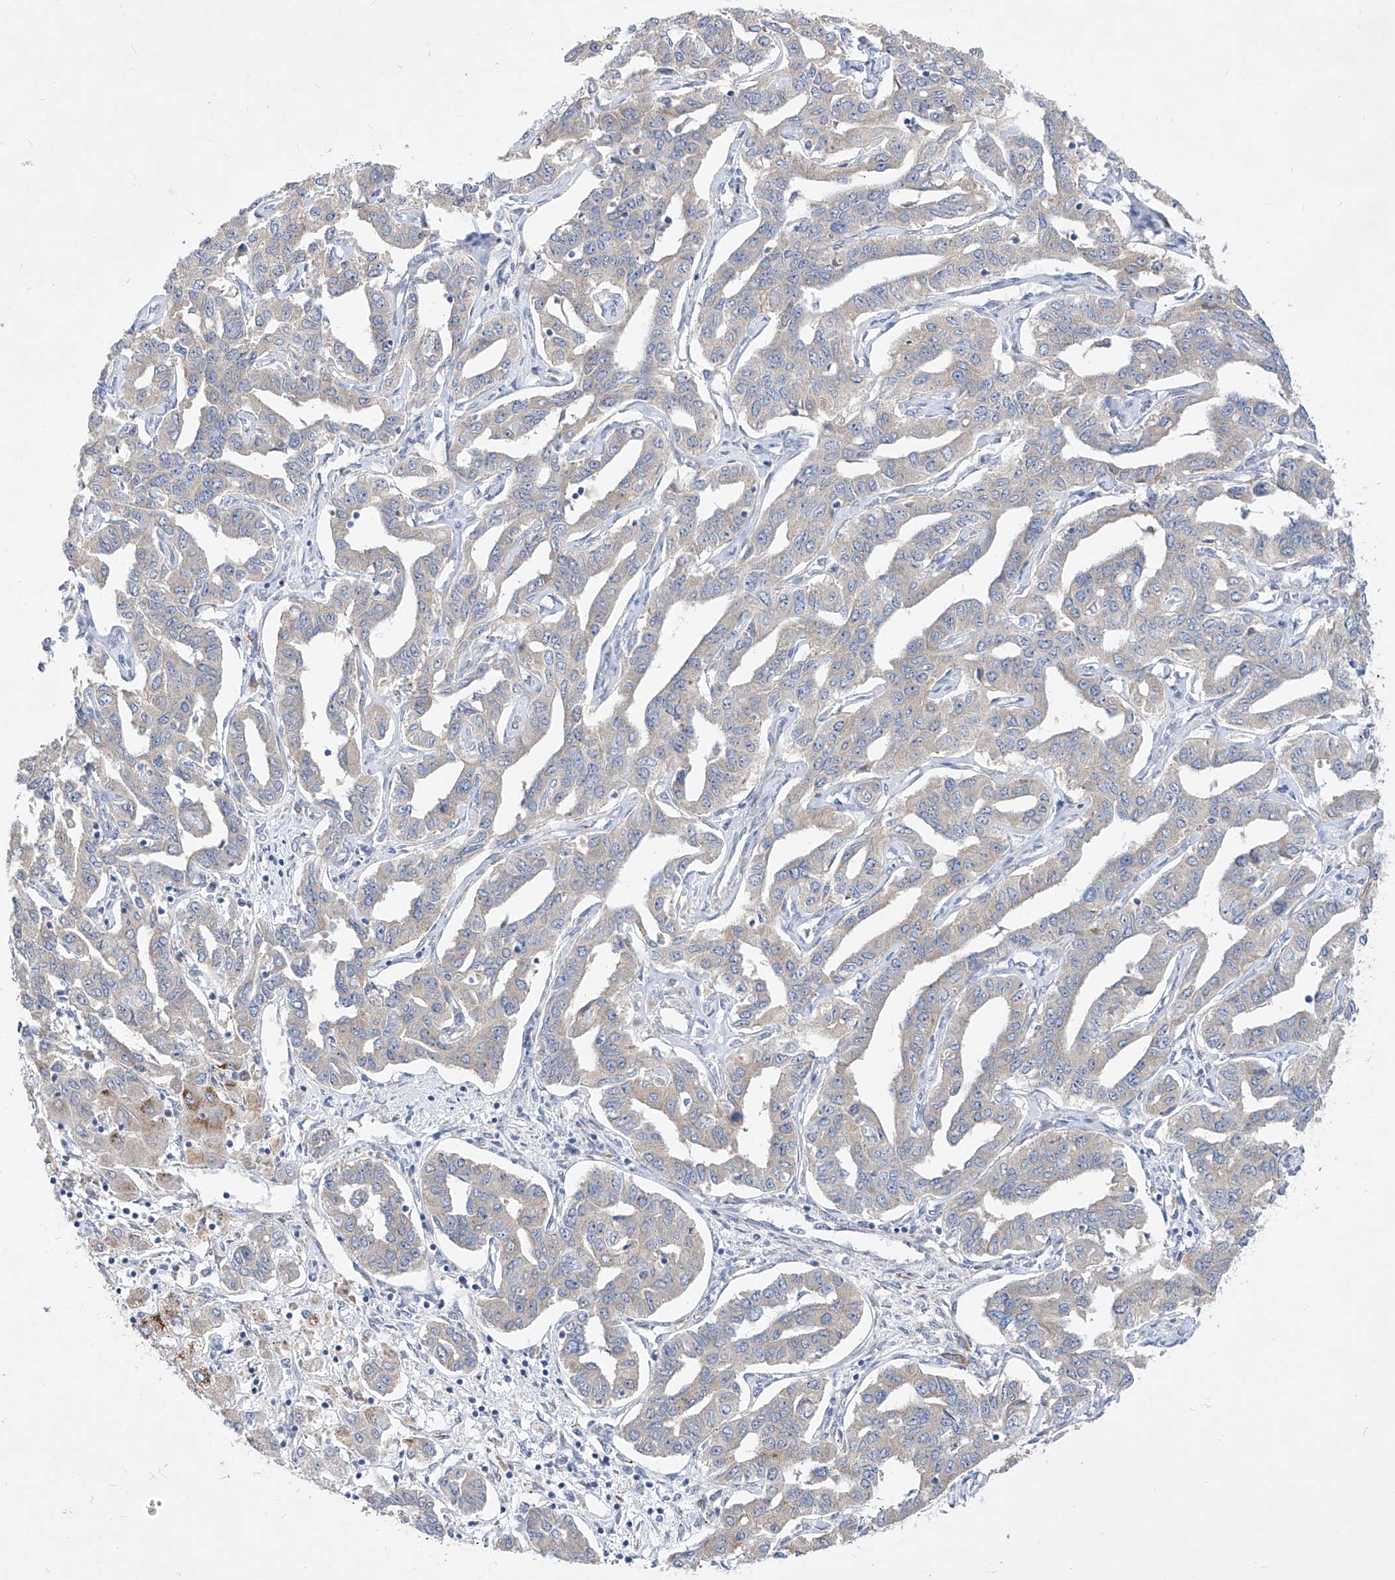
{"staining": {"intensity": "negative", "quantity": "none", "location": "none"}, "tissue": "liver cancer", "cell_type": "Tumor cells", "image_type": "cancer", "snomed": [{"axis": "morphology", "description": "Cholangiocarcinoma"}, {"axis": "topography", "description": "Liver"}], "caption": "Liver cancer (cholangiocarcinoma) was stained to show a protein in brown. There is no significant staining in tumor cells.", "gene": "UFL1", "patient": {"sex": "male", "age": 59}}